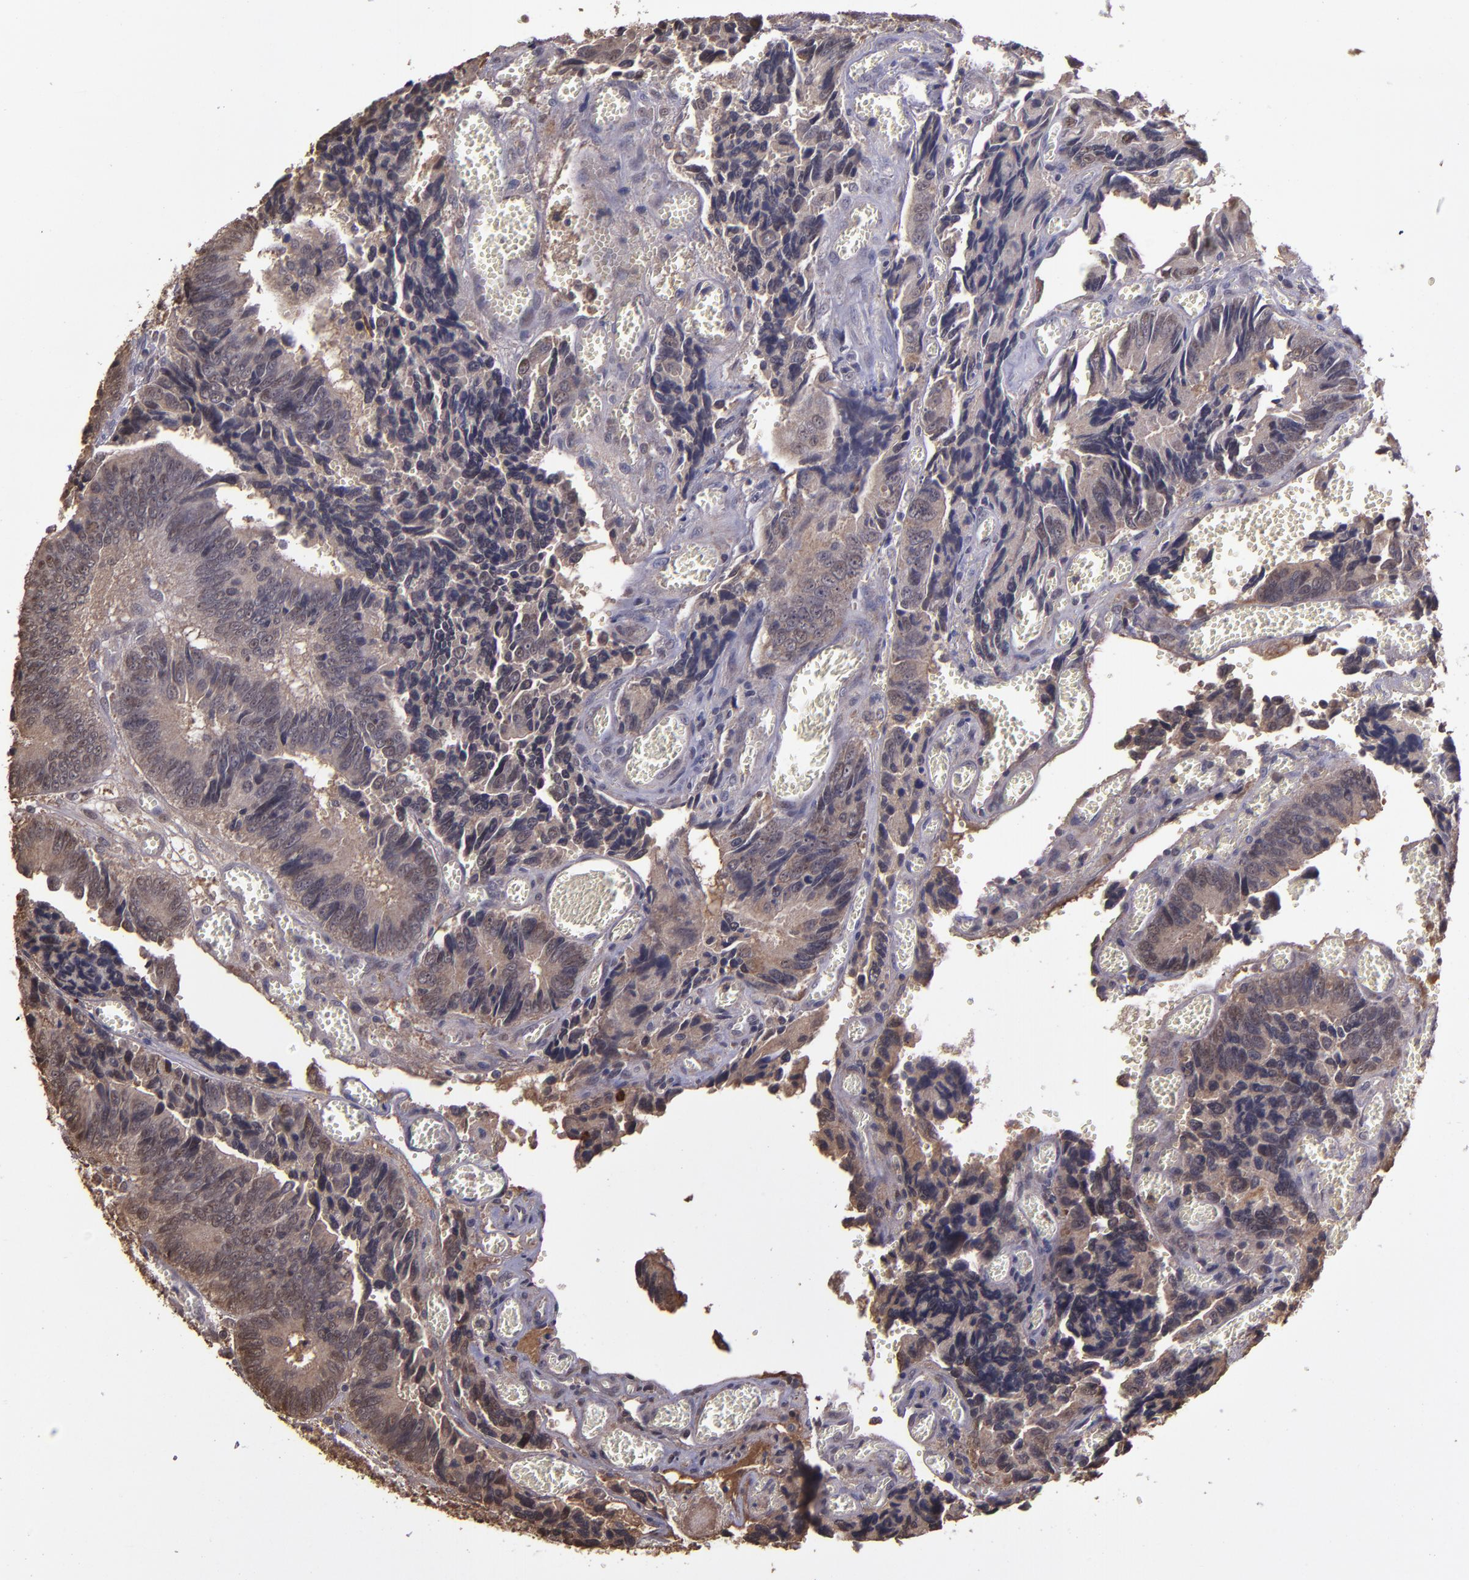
{"staining": {"intensity": "weak", "quantity": ">75%", "location": "cytoplasmic/membranous,nuclear"}, "tissue": "colorectal cancer", "cell_type": "Tumor cells", "image_type": "cancer", "snomed": [{"axis": "morphology", "description": "Adenocarcinoma, NOS"}, {"axis": "topography", "description": "Colon"}], "caption": "Immunohistochemical staining of human adenocarcinoma (colorectal) reveals low levels of weak cytoplasmic/membranous and nuclear positivity in approximately >75% of tumor cells.", "gene": "SERPINF2", "patient": {"sex": "male", "age": 72}}